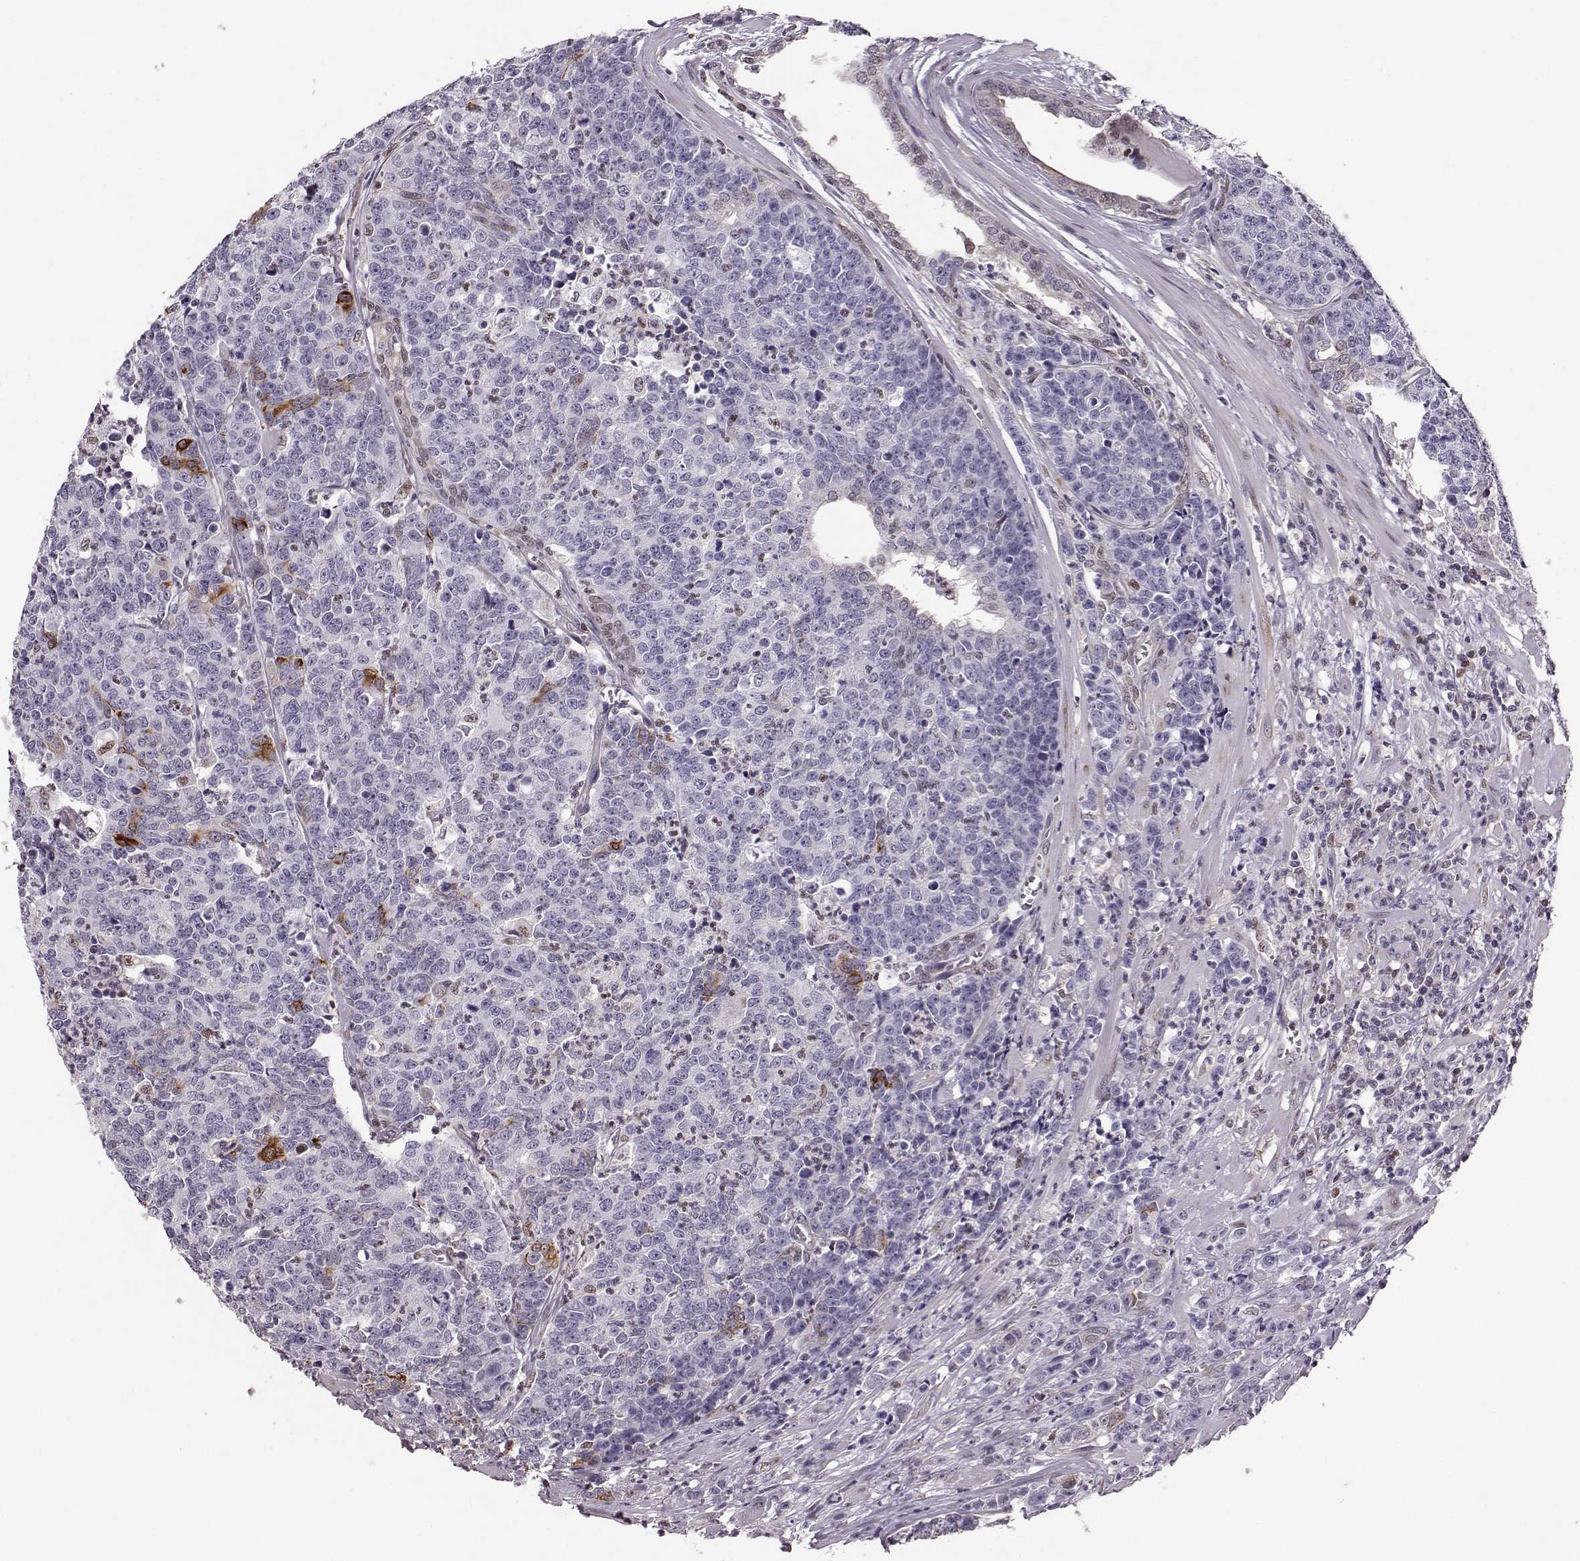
{"staining": {"intensity": "strong", "quantity": "<25%", "location": "cytoplasmic/membranous,nuclear"}, "tissue": "prostate cancer", "cell_type": "Tumor cells", "image_type": "cancer", "snomed": [{"axis": "morphology", "description": "Adenocarcinoma, NOS"}, {"axis": "topography", "description": "Prostate"}], "caption": "Immunohistochemistry (IHC) micrograph of neoplastic tissue: prostate adenocarcinoma stained using immunohistochemistry (IHC) demonstrates medium levels of strong protein expression localized specifically in the cytoplasmic/membranous and nuclear of tumor cells, appearing as a cytoplasmic/membranous and nuclear brown color.", "gene": "KLF6", "patient": {"sex": "male", "age": 67}}